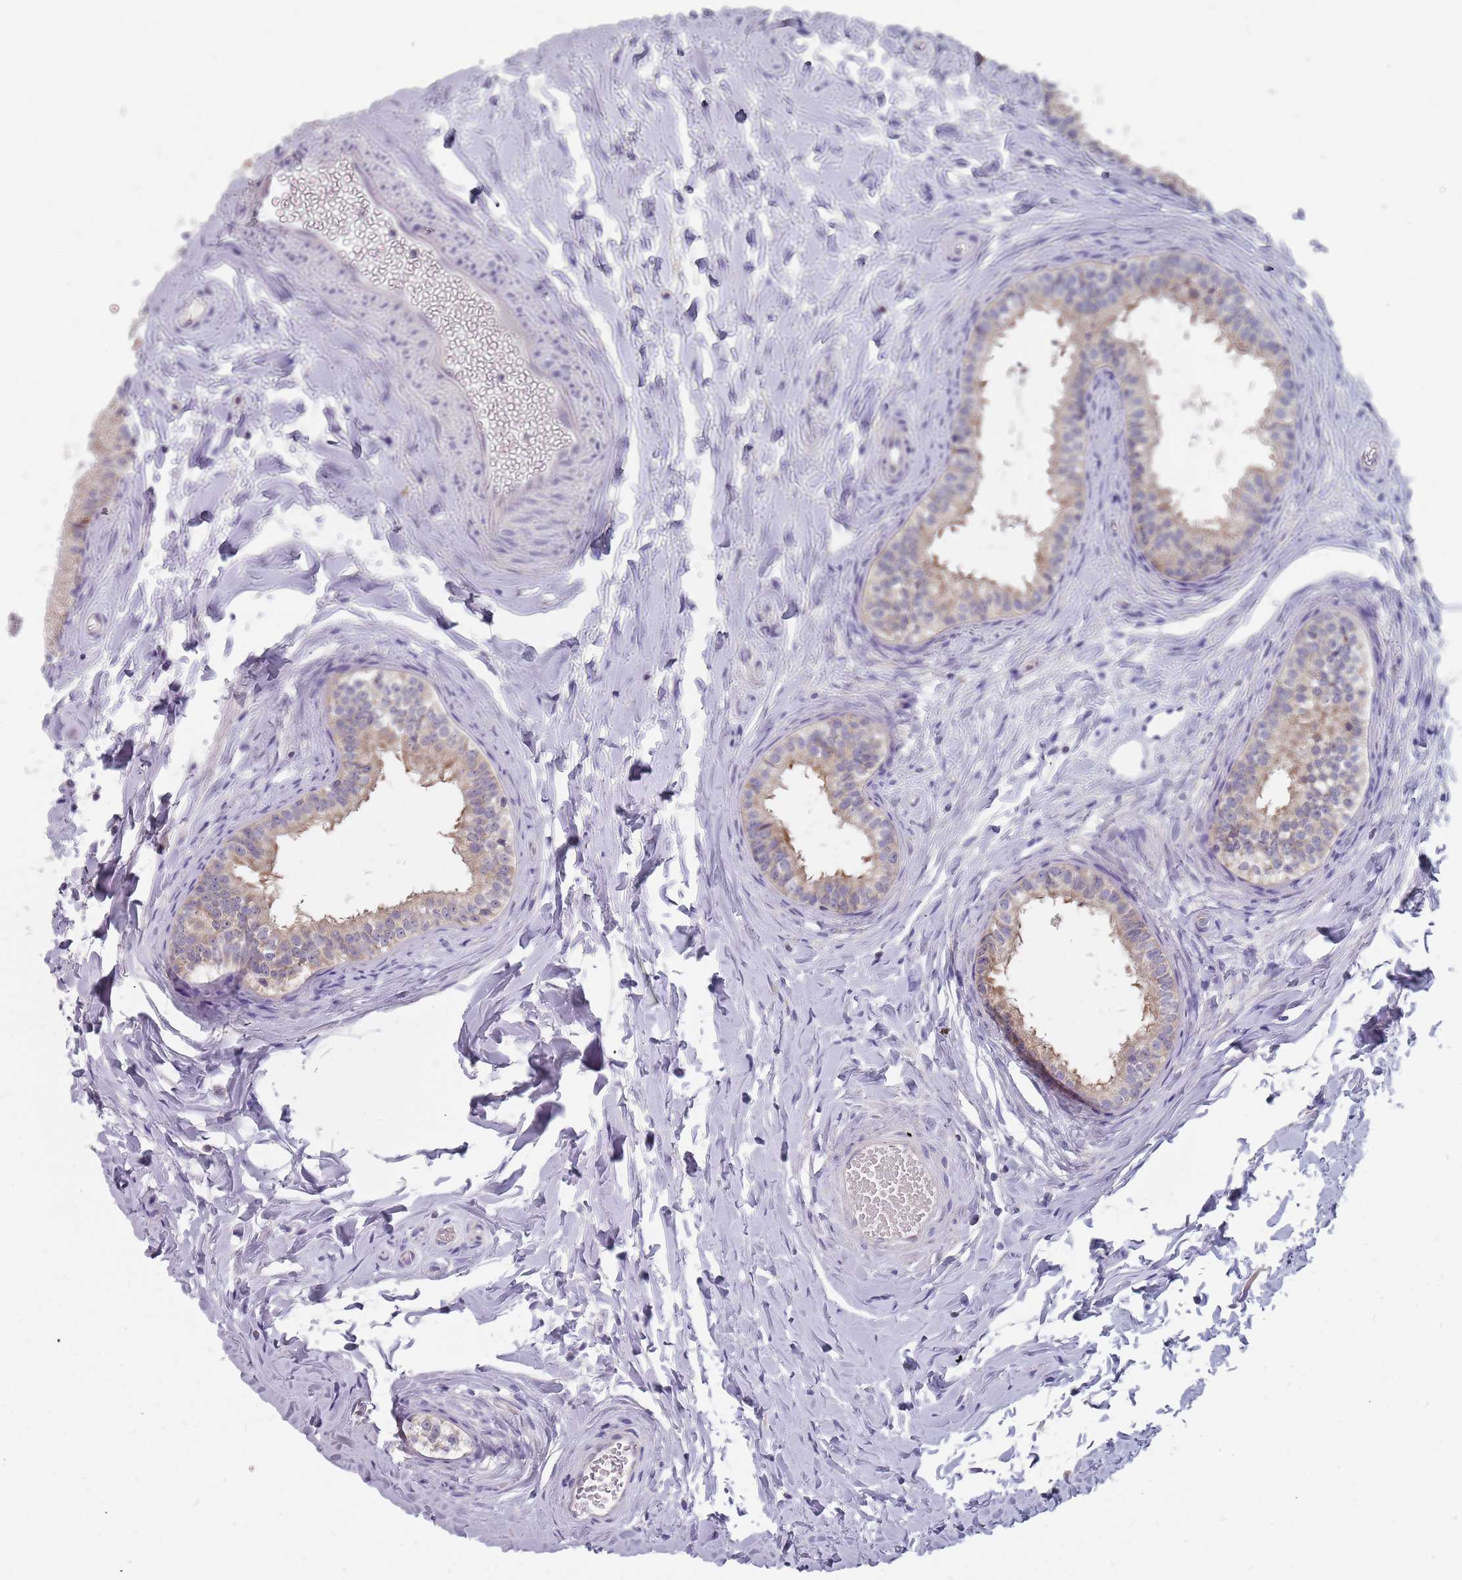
{"staining": {"intensity": "weak", "quantity": ">75%", "location": "cytoplasmic/membranous"}, "tissue": "epididymis", "cell_type": "Glandular cells", "image_type": "normal", "snomed": [{"axis": "morphology", "description": "Normal tissue, NOS"}, {"axis": "topography", "description": "Epididymis"}], "caption": "Protein expression analysis of normal human epididymis reveals weak cytoplasmic/membranous positivity in about >75% of glandular cells. The protein is stained brown, and the nuclei are stained in blue (DAB IHC with brightfield microscopy, high magnification).", "gene": "CMTR2", "patient": {"sex": "male", "age": 34}}